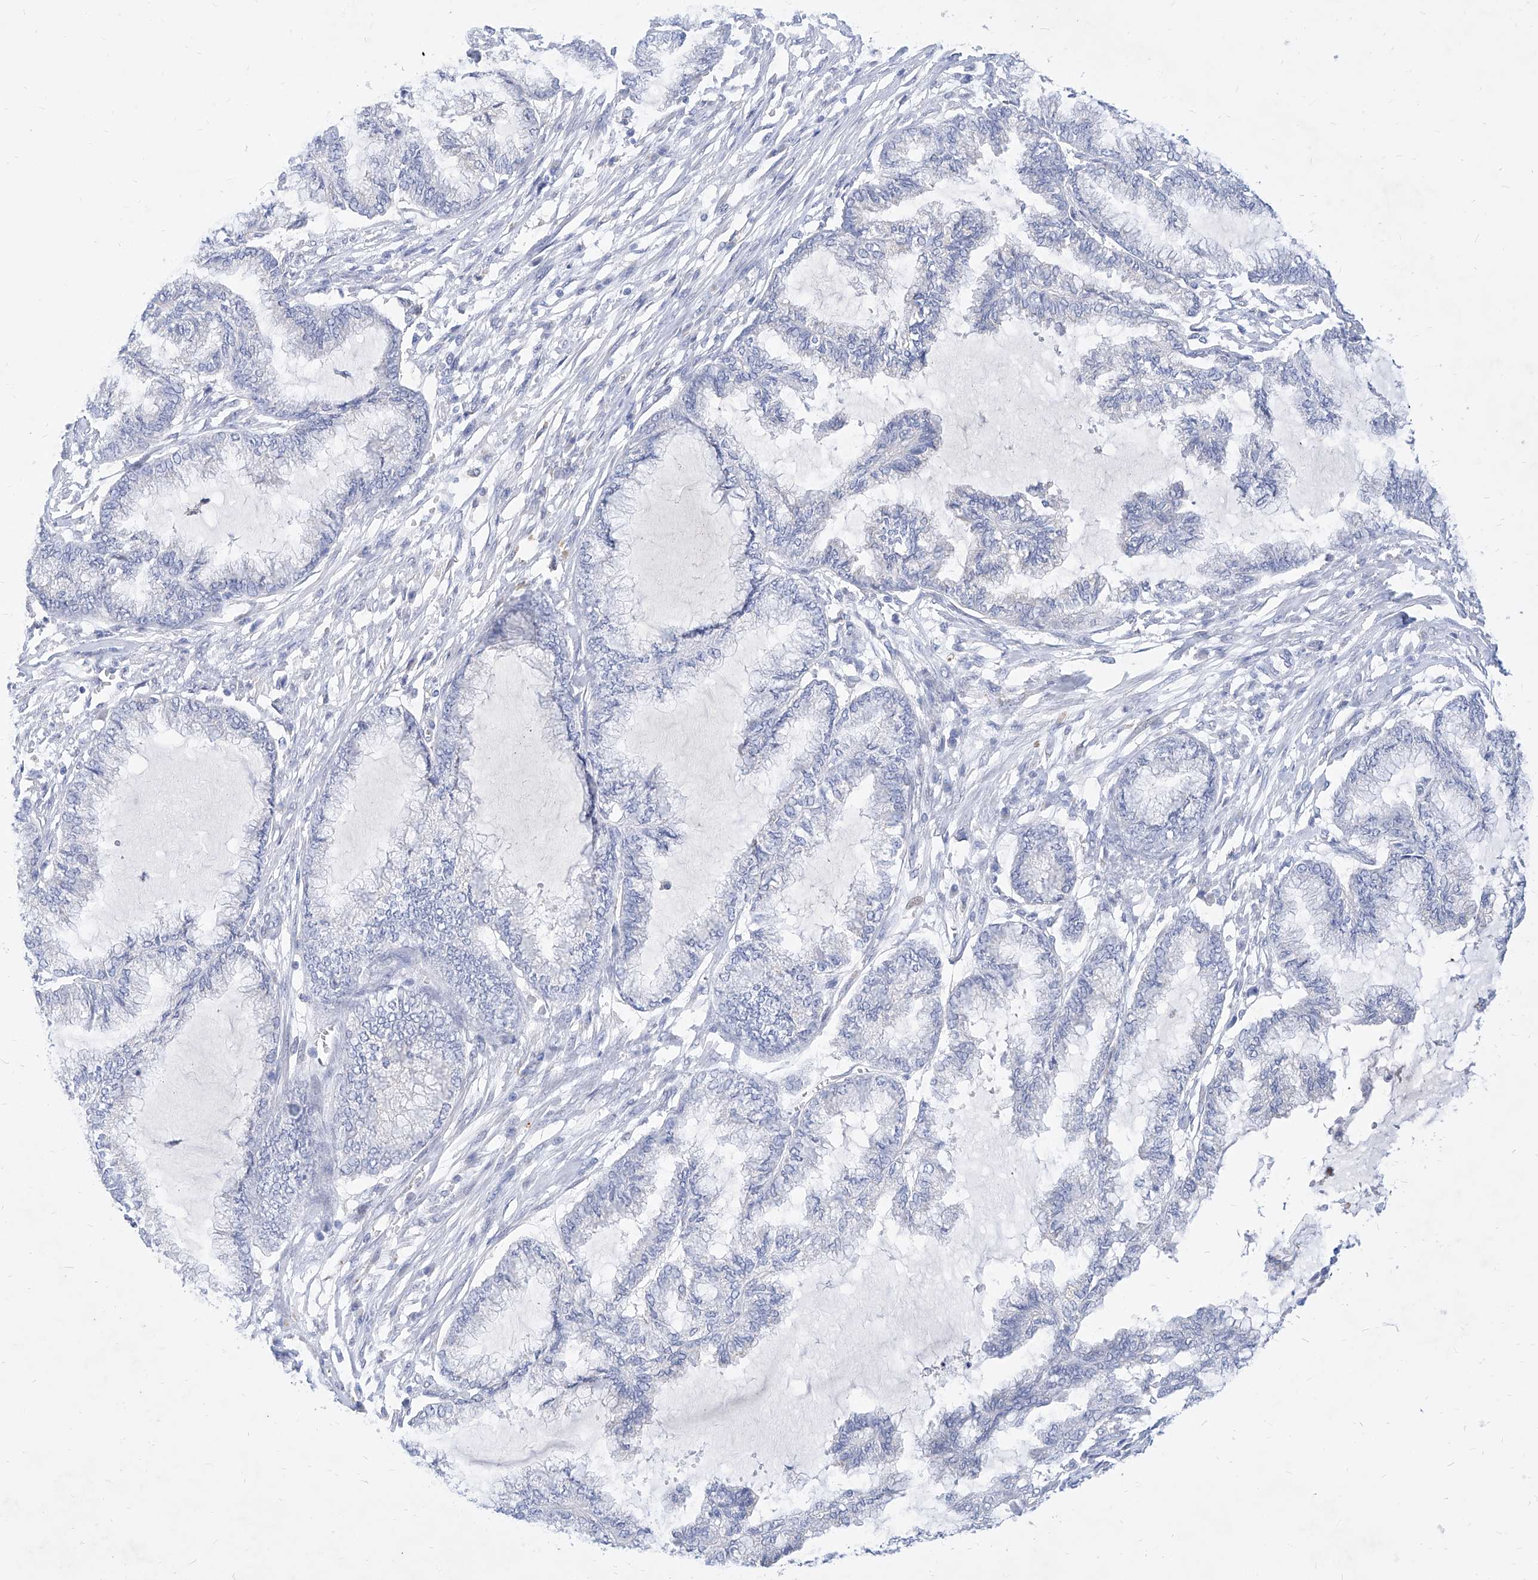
{"staining": {"intensity": "negative", "quantity": "none", "location": "none"}, "tissue": "endometrial cancer", "cell_type": "Tumor cells", "image_type": "cancer", "snomed": [{"axis": "morphology", "description": "Adenocarcinoma, NOS"}, {"axis": "topography", "description": "Endometrium"}], "caption": "Immunohistochemistry micrograph of neoplastic tissue: human endometrial cancer stained with DAB exhibits no significant protein positivity in tumor cells.", "gene": "MX2", "patient": {"sex": "female", "age": 86}}